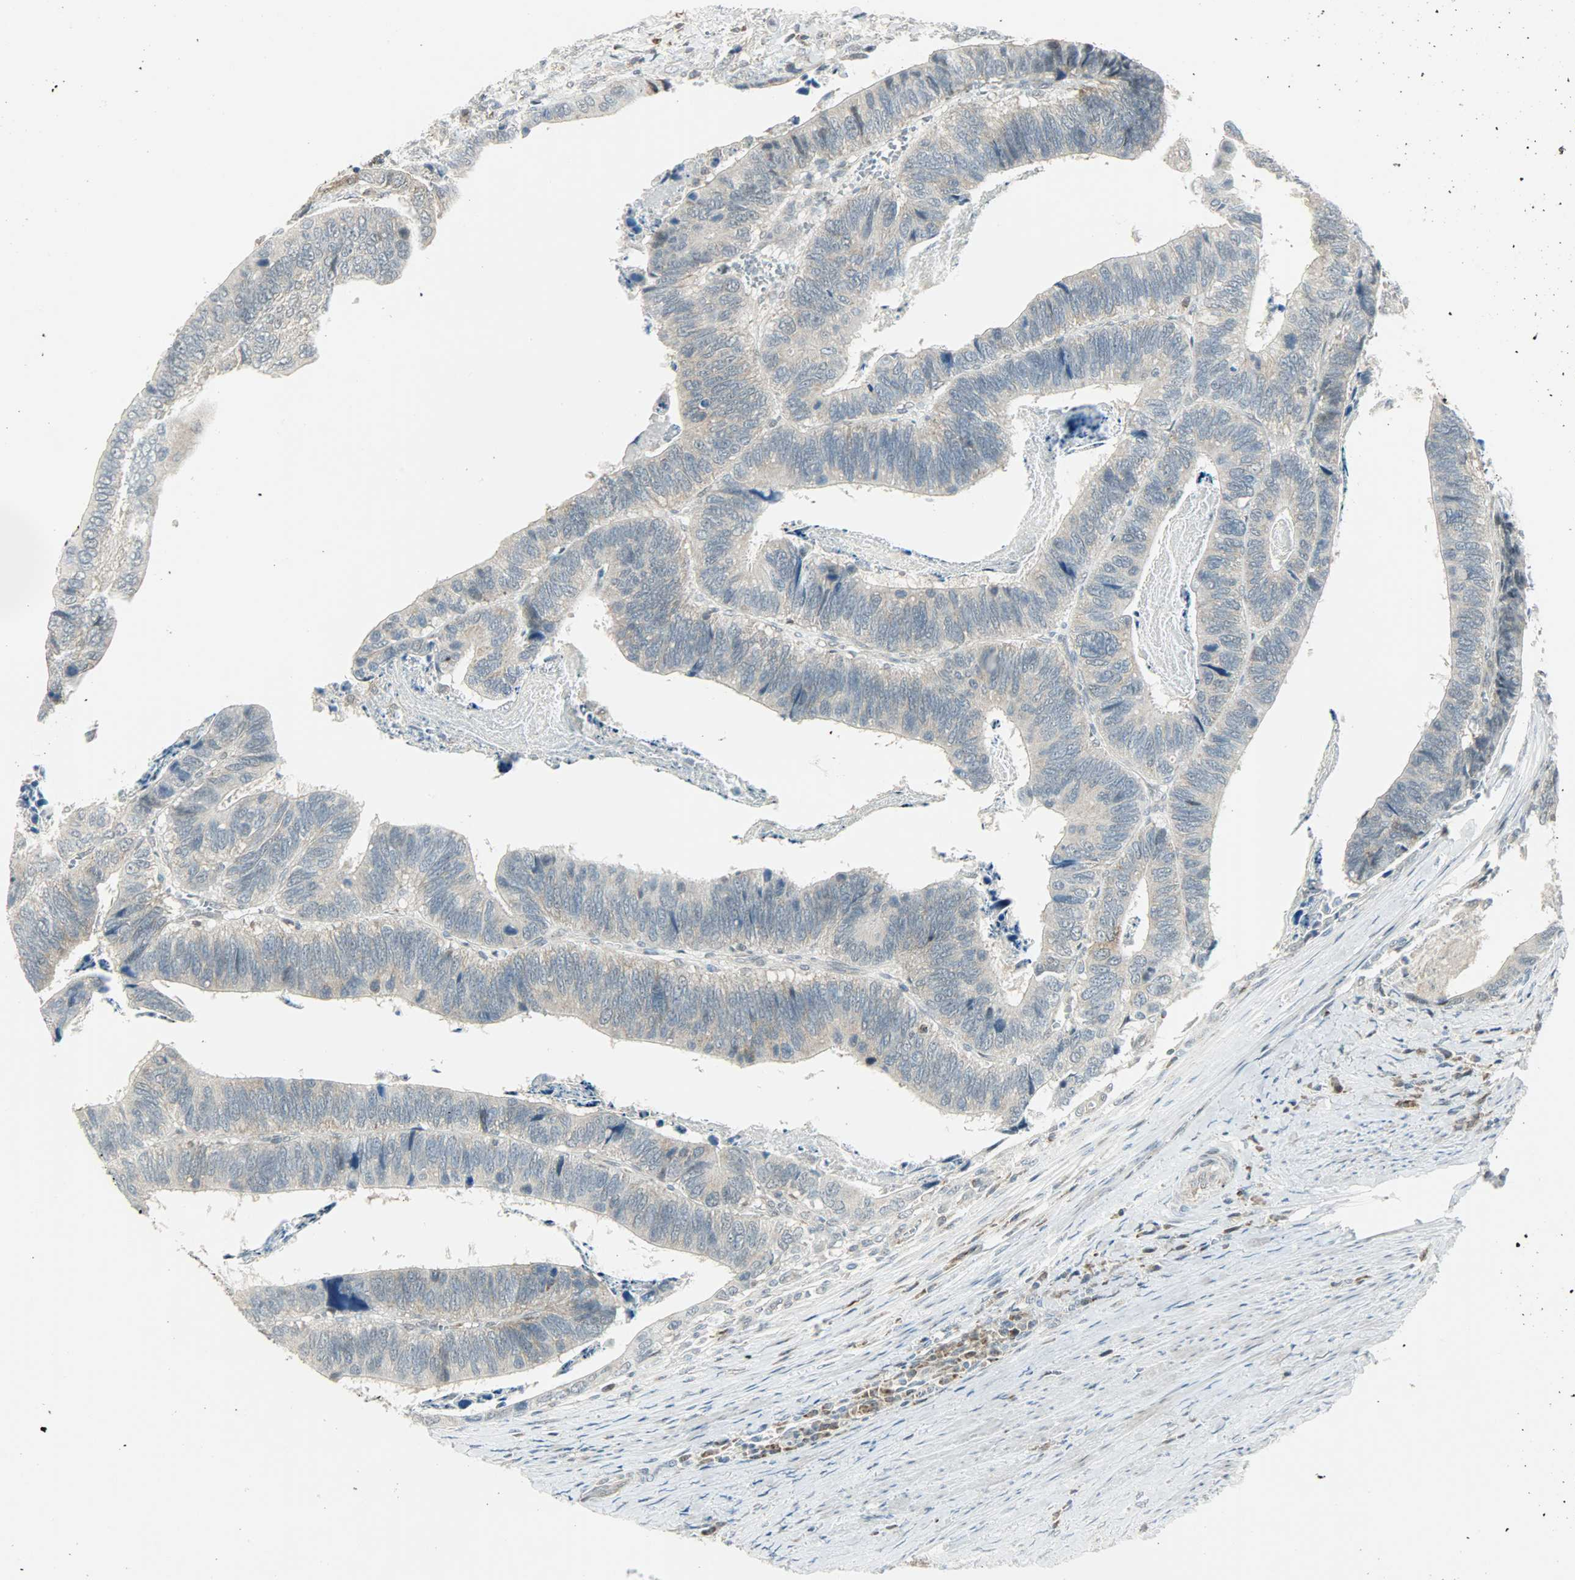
{"staining": {"intensity": "weak", "quantity": ">75%", "location": "cytoplasmic/membranous"}, "tissue": "colorectal cancer", "cell_type": "Tumor cells", "image_type": "cancer", "snomed": [{"axis": "morphology", "description": "Adenocarcinoma, NOS"}, {"axis": "topography", "description": "Colon"}], "caption": "Adenocarcinoma (colorectal) stained with a brown dye exhibits weak cytoplasmic/membranous positive expression in approximately >75% of tumor cells.", "gene": "IL15", "patient": {"sex": "male", "age": 72}}